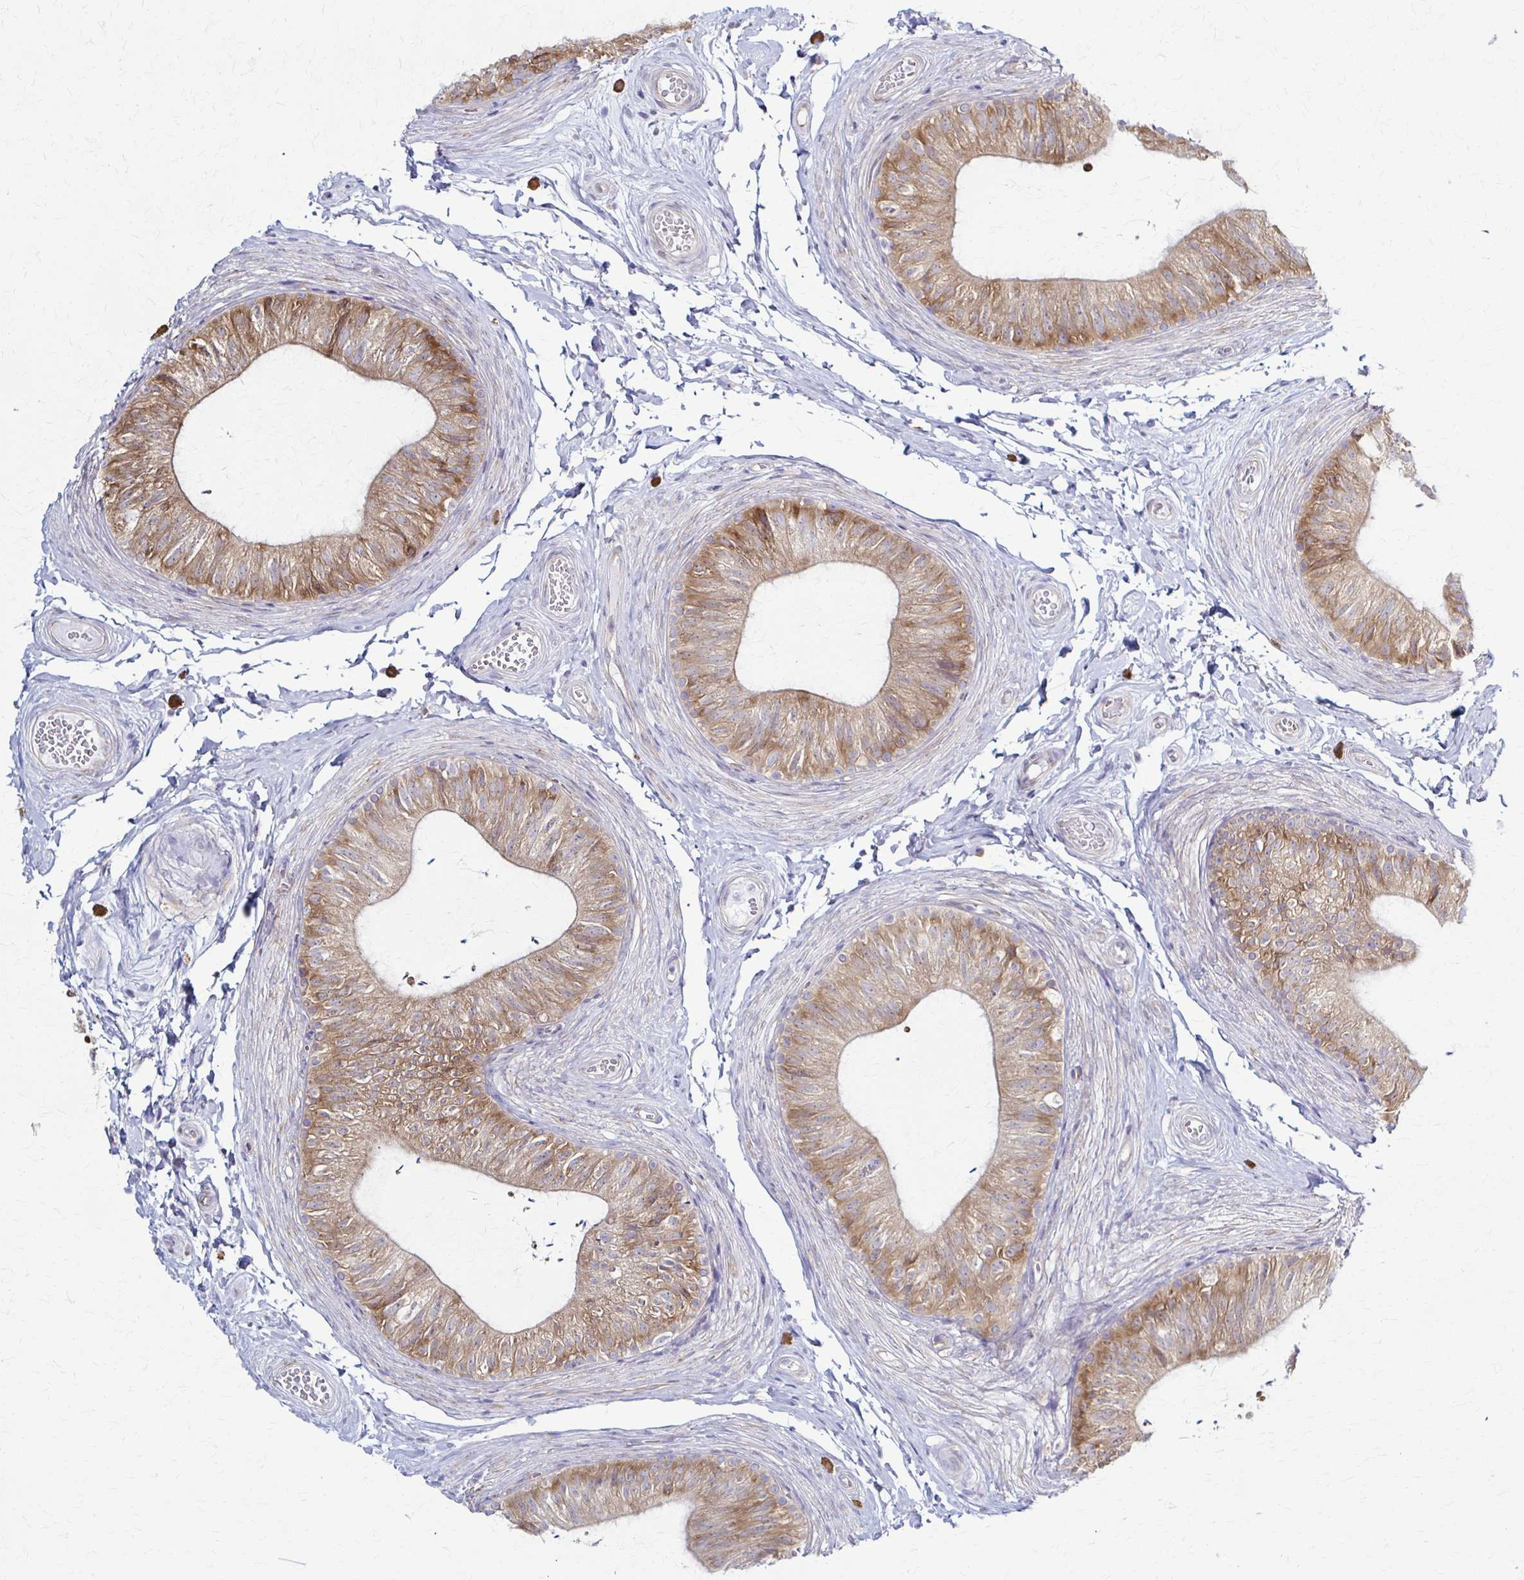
{"staining": {"intensity": "moderate", "quantity": ">75%", "location": "cytoplasmic/membranous"}, "tissue": "epididymis", "cell_type": "Glandular cells", "image_type": "normal", "snomed": [{"axis": "morphology", "description": "Normal tissue, NOS"}, {"axis": "topography", "description": "Epididymis, spermatic cord, NOS"}, {"axis": "topography", "description": "Epididymis"}, {"axis": "topography", "description": "Peripheral nerve tissue"}], "caption": "An image showing moderate cytoplasmic/membranous expression in about >75% of glandular cells in unremarkable epididymis, as visualized by brown immunohistochemical staining.", "gene": "PRKRA", "patient": {"sex": "male", "age": 29}}